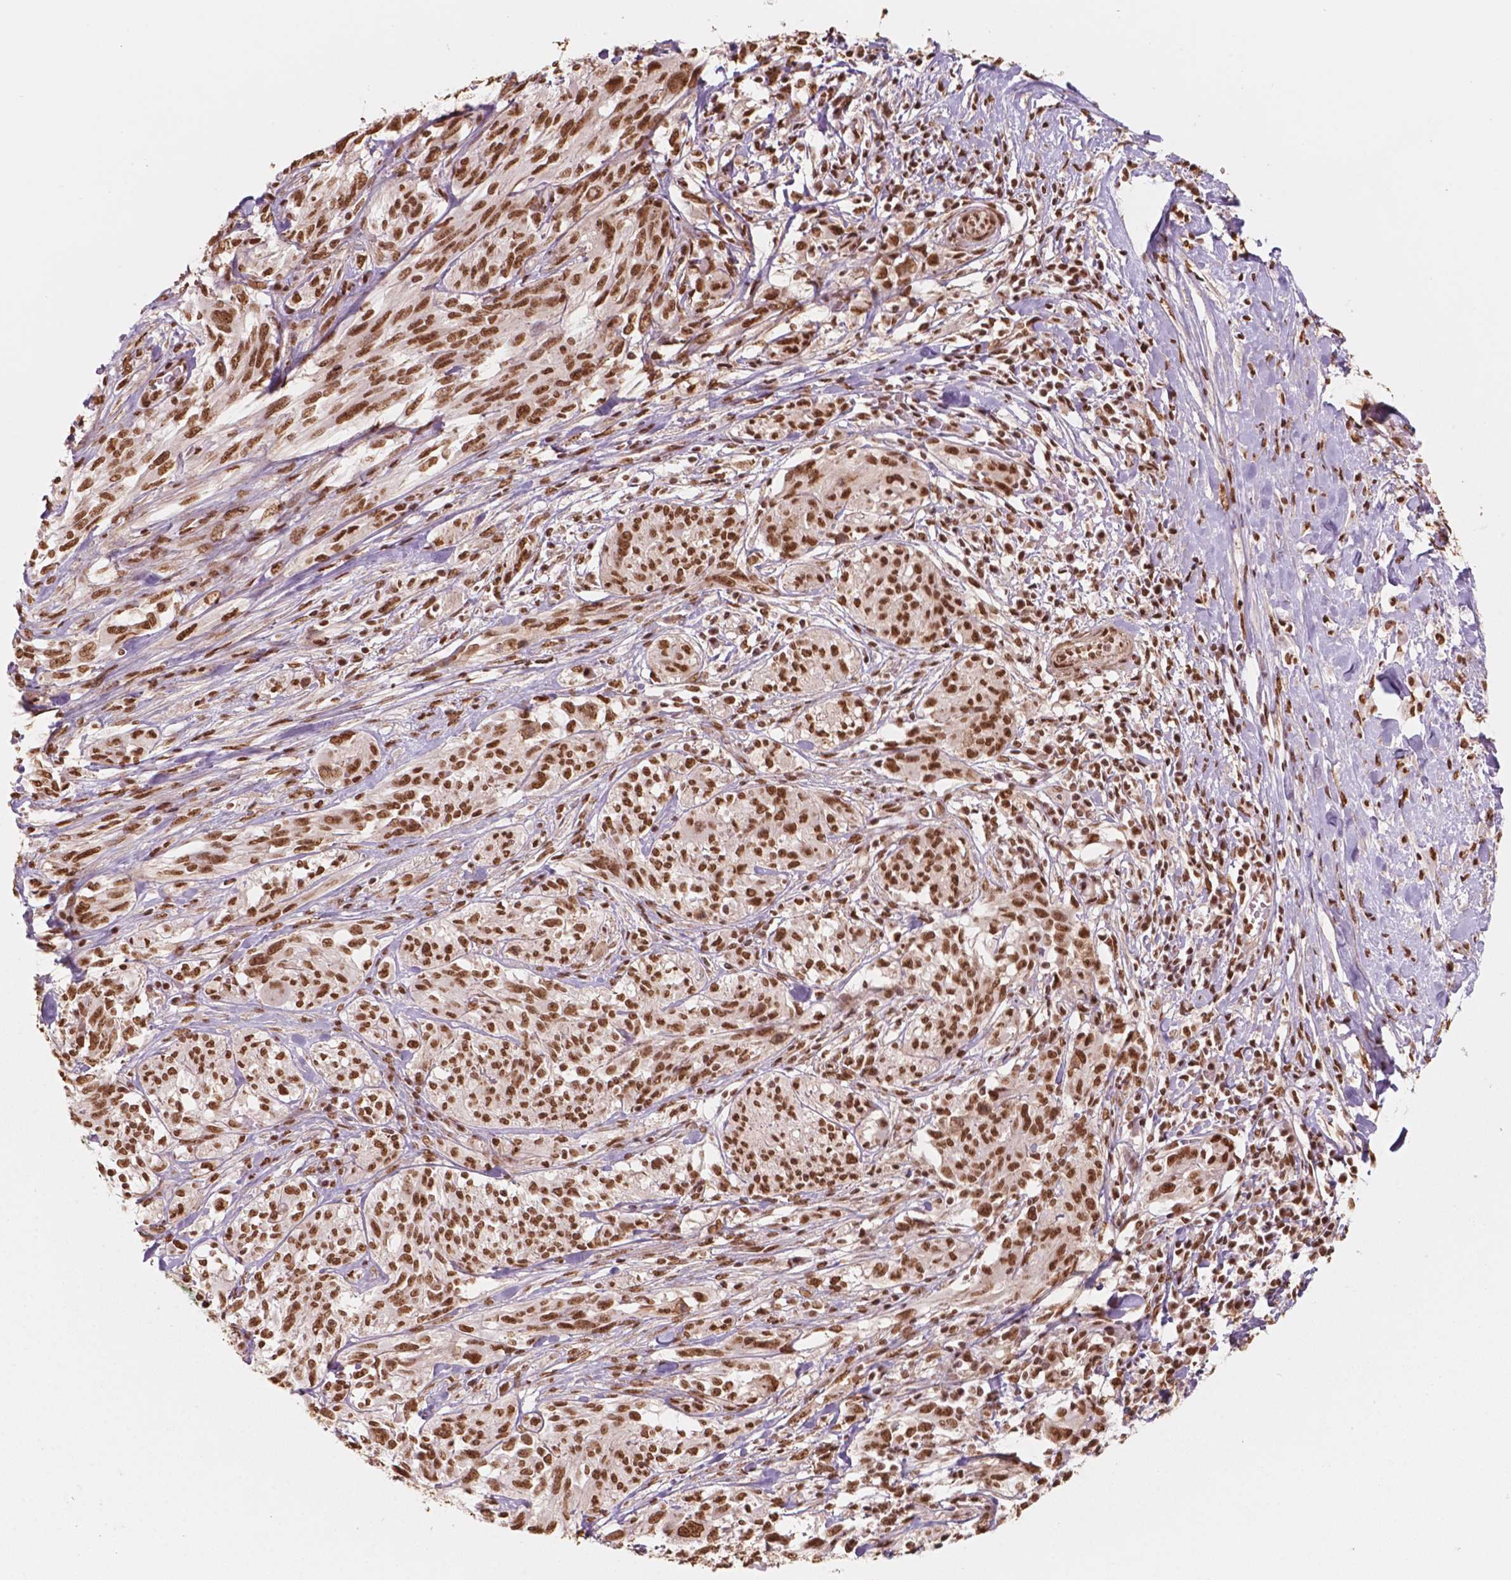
{"staining": {"intensity": "strong", "quantity": ">75%", "location": "nuclear"}, "tissue": "melanoma", "cell_type": "Tumor cells", "image_type": "cancer", "snomed": [{"axis": "morphology", "description": "Malignant melanoma, NOS"}, {"axis": "topography", "description": "Skin"}], "caption": "Malignant melanoma stained with a protein marker exhibits strong staining in tumor cells.", "gene": "GTF3C5", "patient": {"sex": "female", "age": 91}}